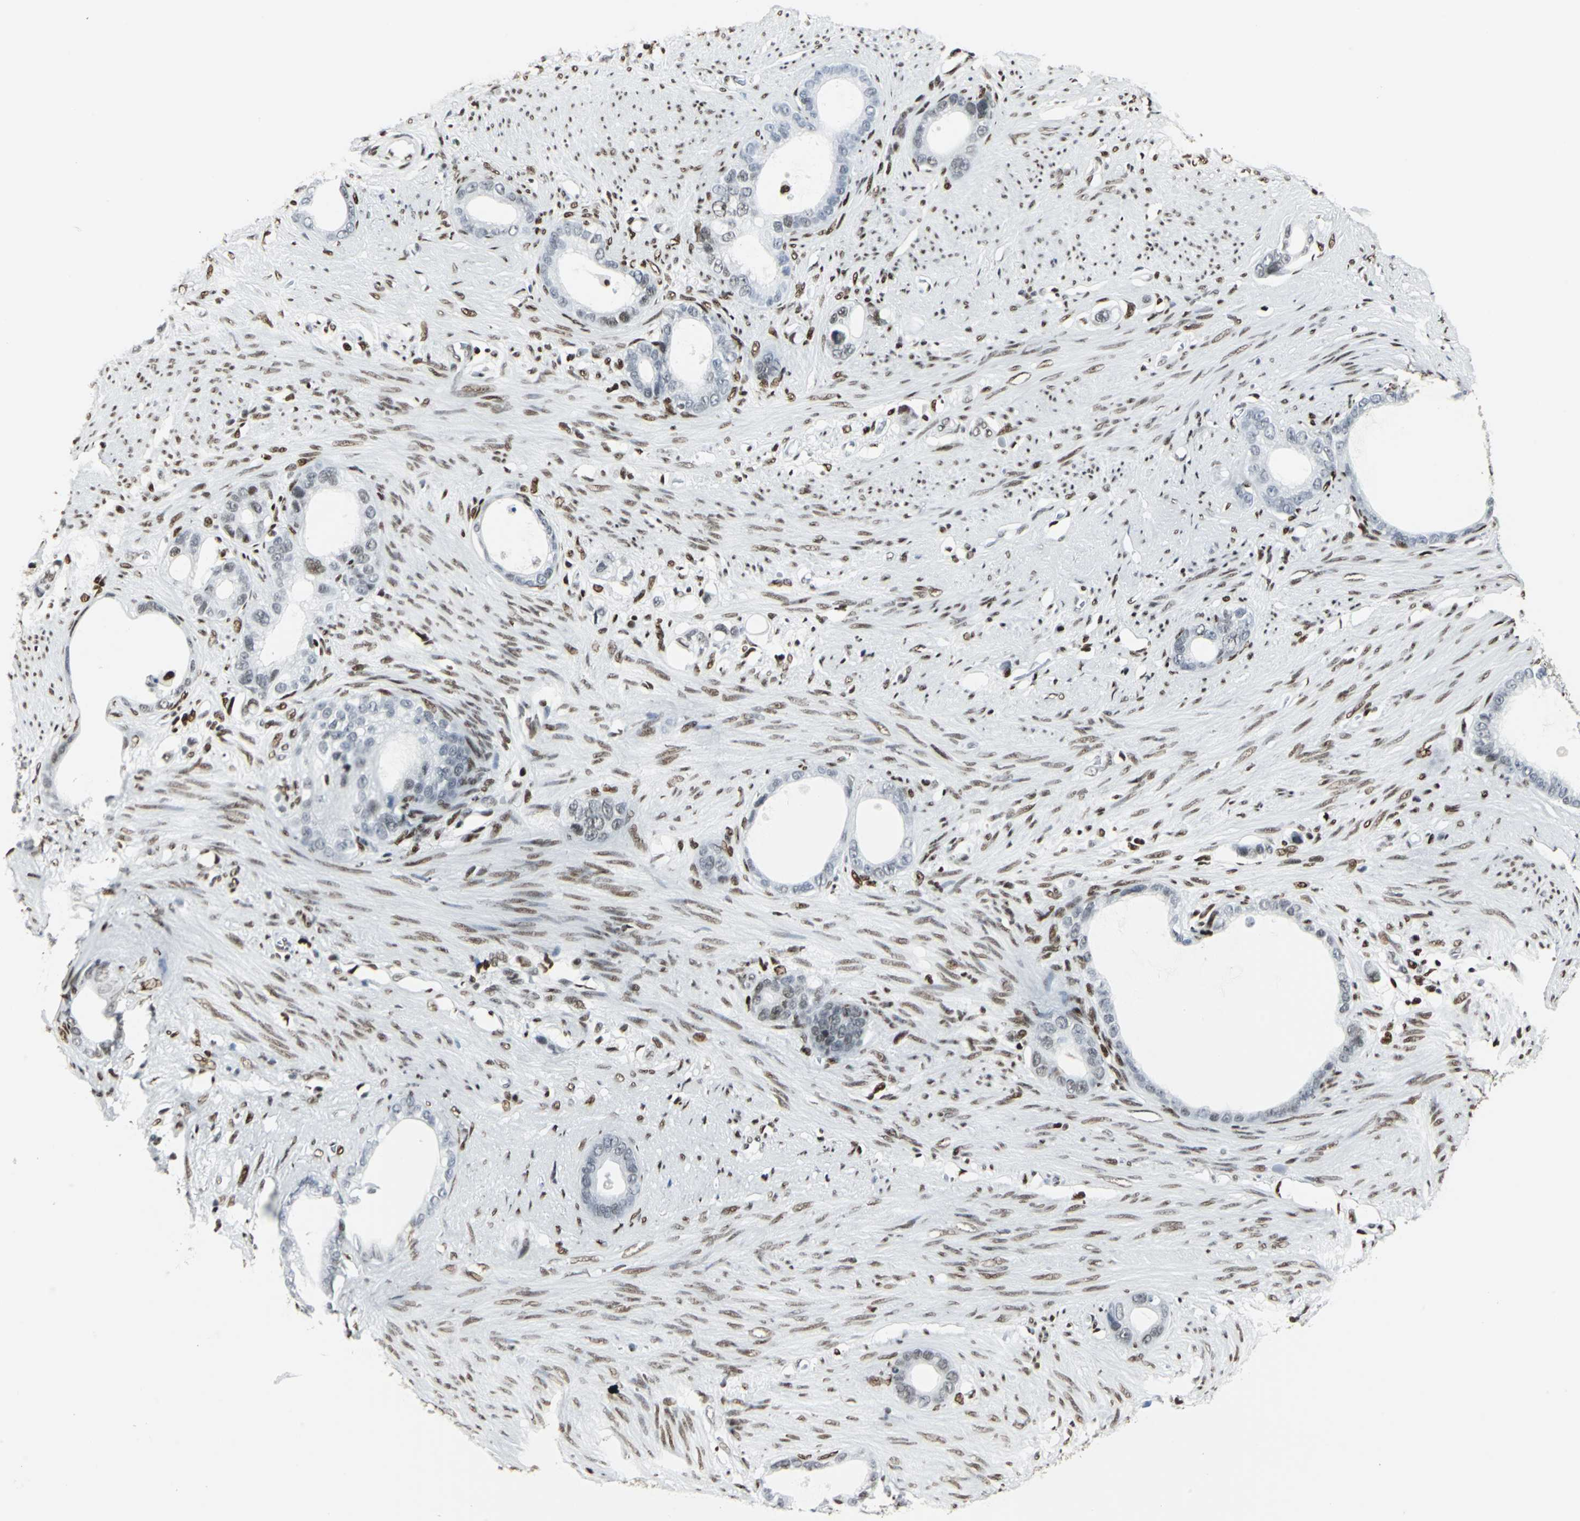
{"staining": {"intensity": "strong", "quantity": "<25%", "location": "nuclear"}, "tissue": "stomach cancer", "cell_type": "Tumor cells", "image_type": "cancer", "snomed": [{"axis": "morphology", "description": "Adenocarcinoma, NOS"}, {"axis": "topography", "description": "Stomach"}], "caption": "A brown stain shows strong nuclear staining of a protein in stomach adenocarcinoma tumor cells.", "gene": "HDAC2", "patient": {"sex": "female", "age": 75}}